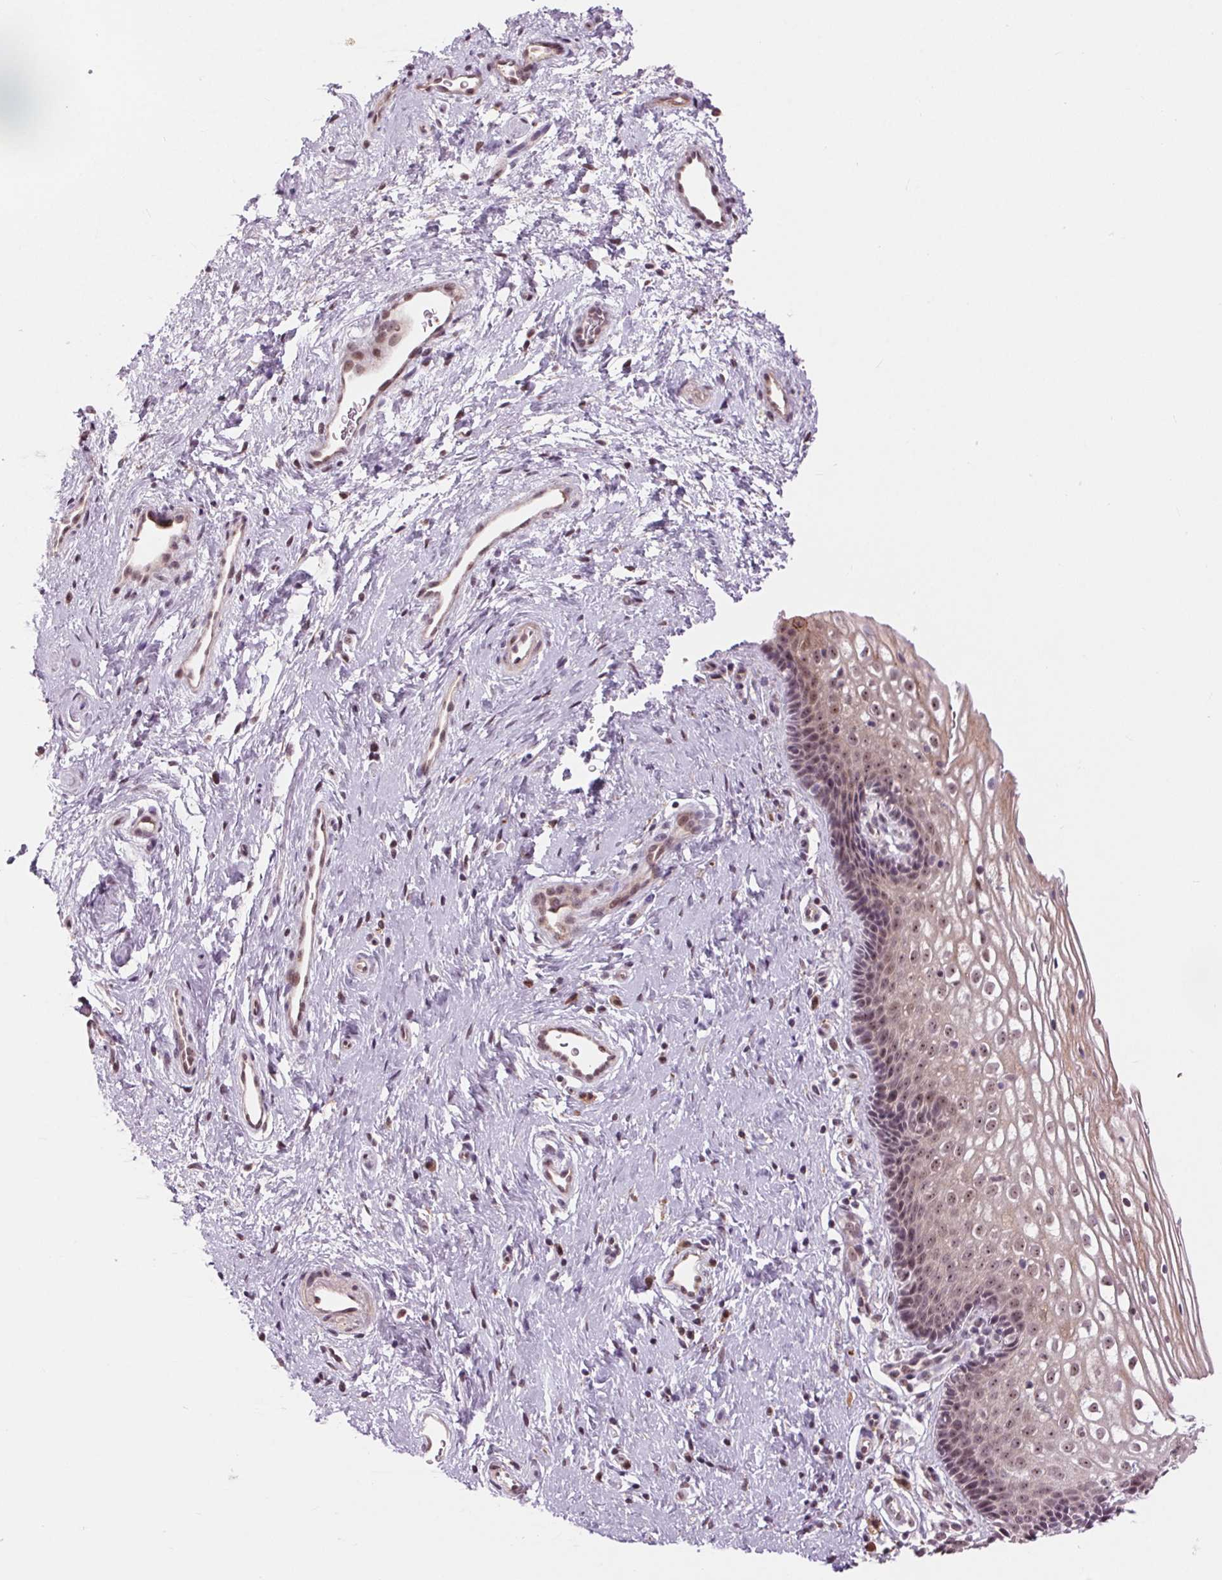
{"staining": {"intensity": "weak", "quantity": "25%-75%", "location": "cytoplasmic/membranous,nuclear"}, "tissue": "cervix", "cell_type": "Glandular cells", "image_type": "normal", "snomed": [{"axis": "morphology", "description": "Normal tissue, NOS"}, {"axis": "topography", "description": "Cervix"}], "caption": "This photomicrograph shows IHC staining of benign cervix, with low weak cytoplasmic/membranous,nuclear staining in about 25%-75% of glandular cells.", "gene": "CHMP4B", "patient": {"sex": "female", "age": 34}}